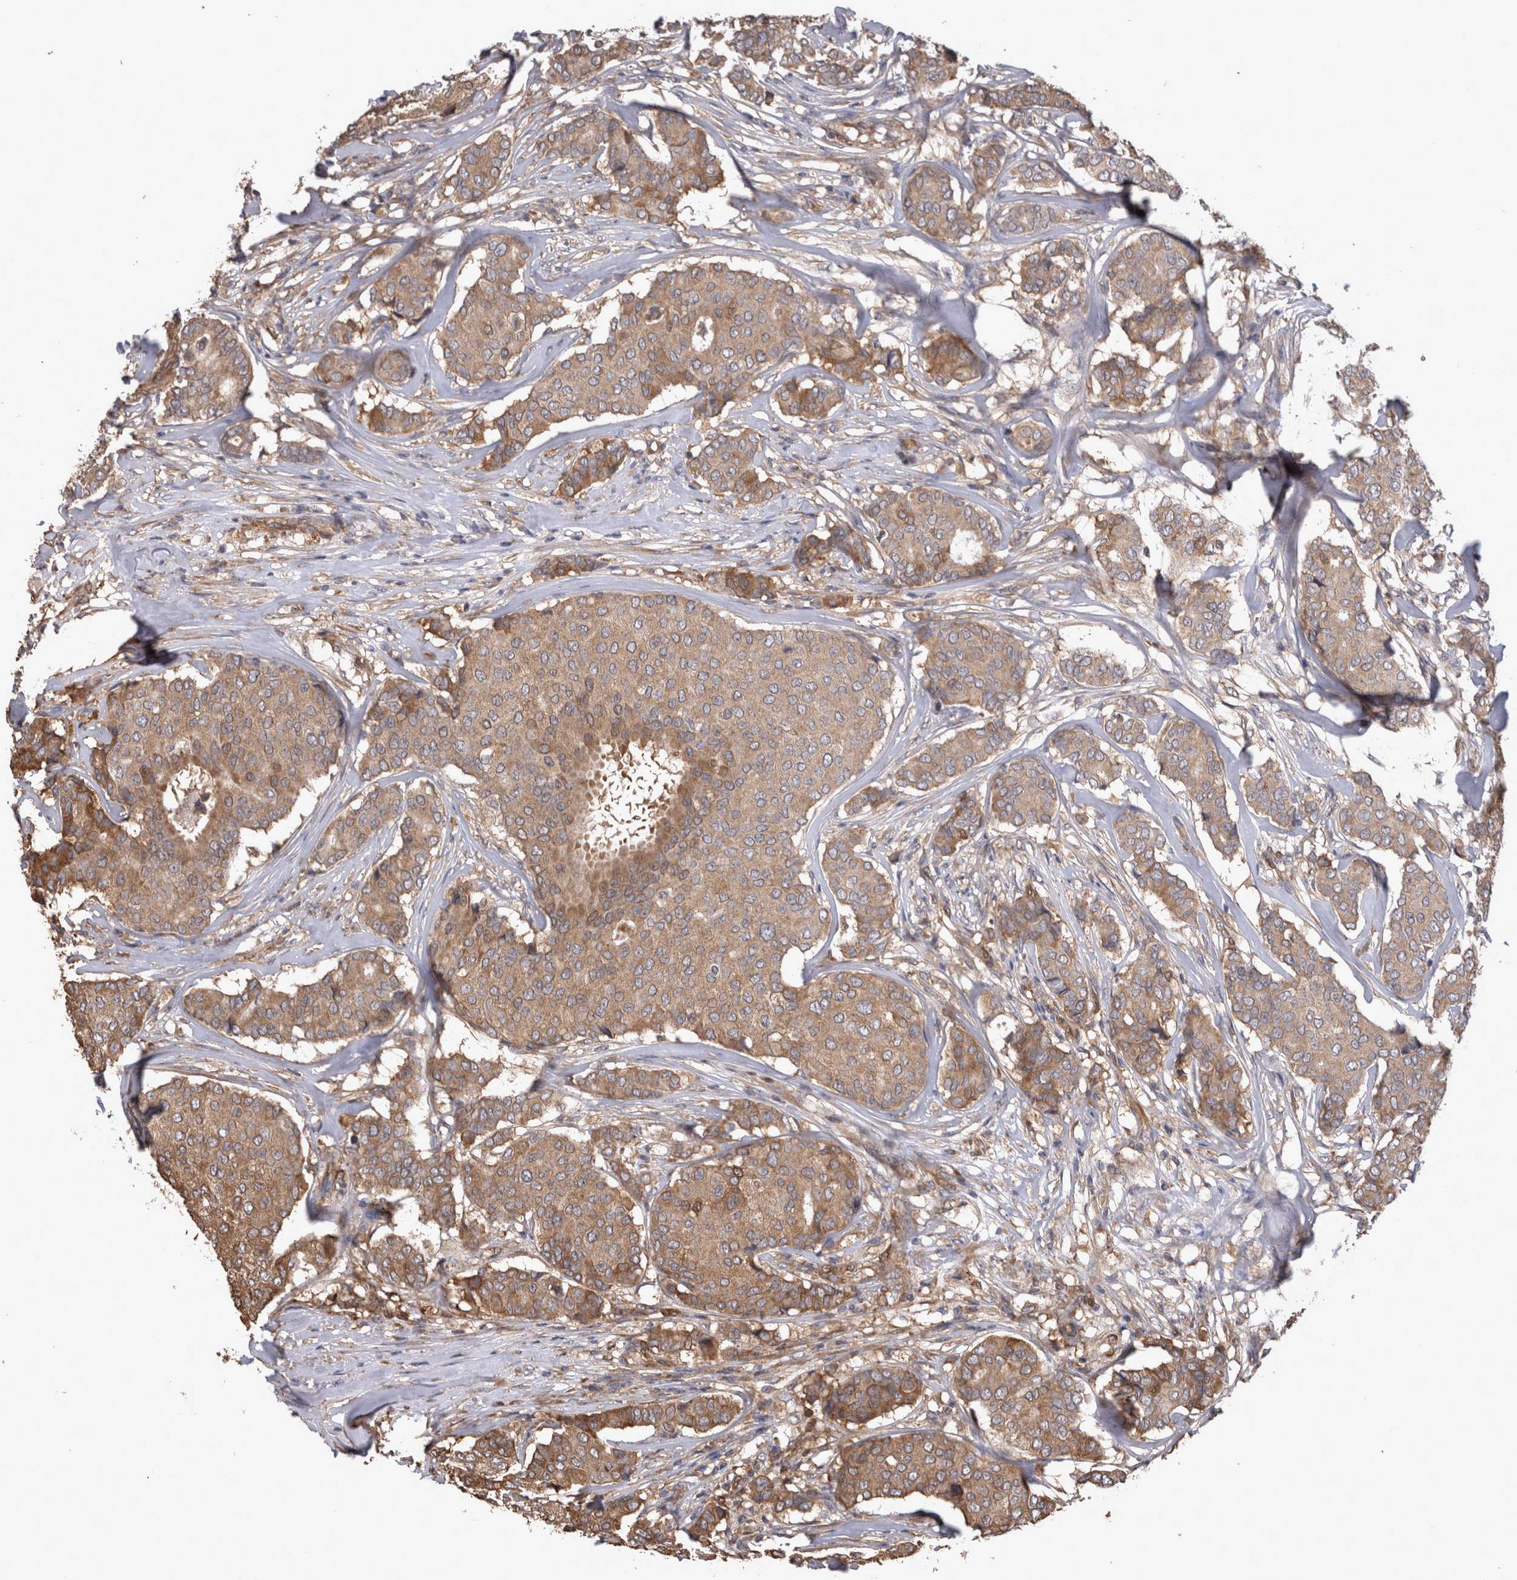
{"staining": {"intensity": "weak", "quantity": ">75%", "location": "cytoplasmic/membranous"}, "tissue": "breast cancer", "cell_type": "Tumor cells", "image_type": "cancer", "snomed": [{"axis": "morphology", "description": "Duct carcinoma"}, {"axis": "topography", "description": "Breast"}], "caption": "DAB (3,3'-diaminobenzidine) immunohistochemical staining of breast cancer demonstrates weak cytoplasmic/membranous protein expression in about >75% of tumor cells.", "gene": "TMED7", "patient": {"sex": "female", "age": 75}}